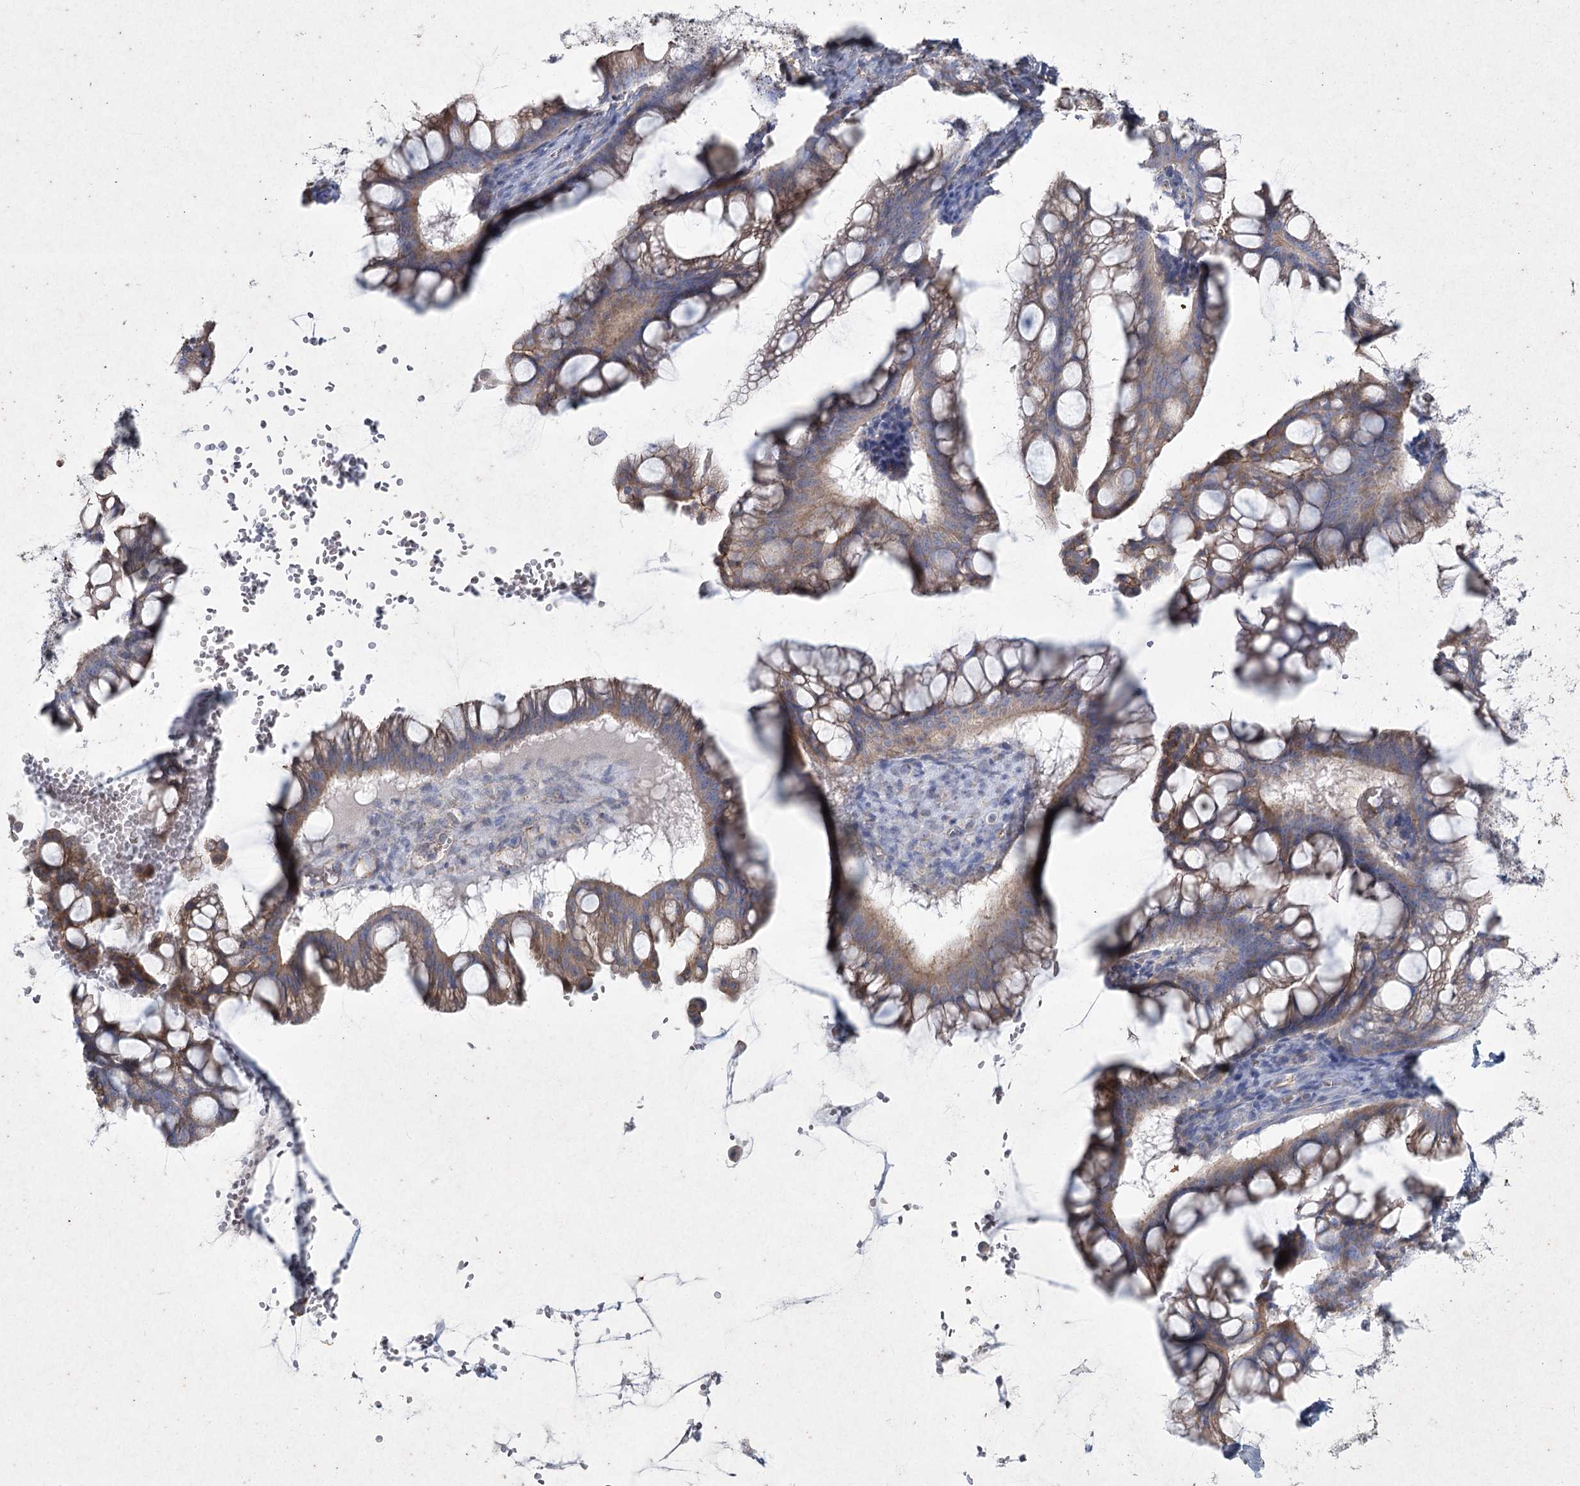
{"staining": {"intensity": "weak", "quantity": "25%-75%", "location": "cytoplasmic/membranous"}, "tissue": "ovarian cancer", "cell_type": "Tumor cells", "image_type": "cancer", "snomed": [{"axis": "morphology", "description": "Cystadenocarcinoma, mucinous, NOS"}, {"axis": "topography", "description": "Ovary"}], "caption": "This micrograph reveals IHC staining of mucinous cystadenocarcinoma (ovarian), with low weak cytoplasmic/membranous expression in about 25%-75% of tumor cells.", "gene": "LDLRAD3", "patient": {"sex": "female", "age": 73}}